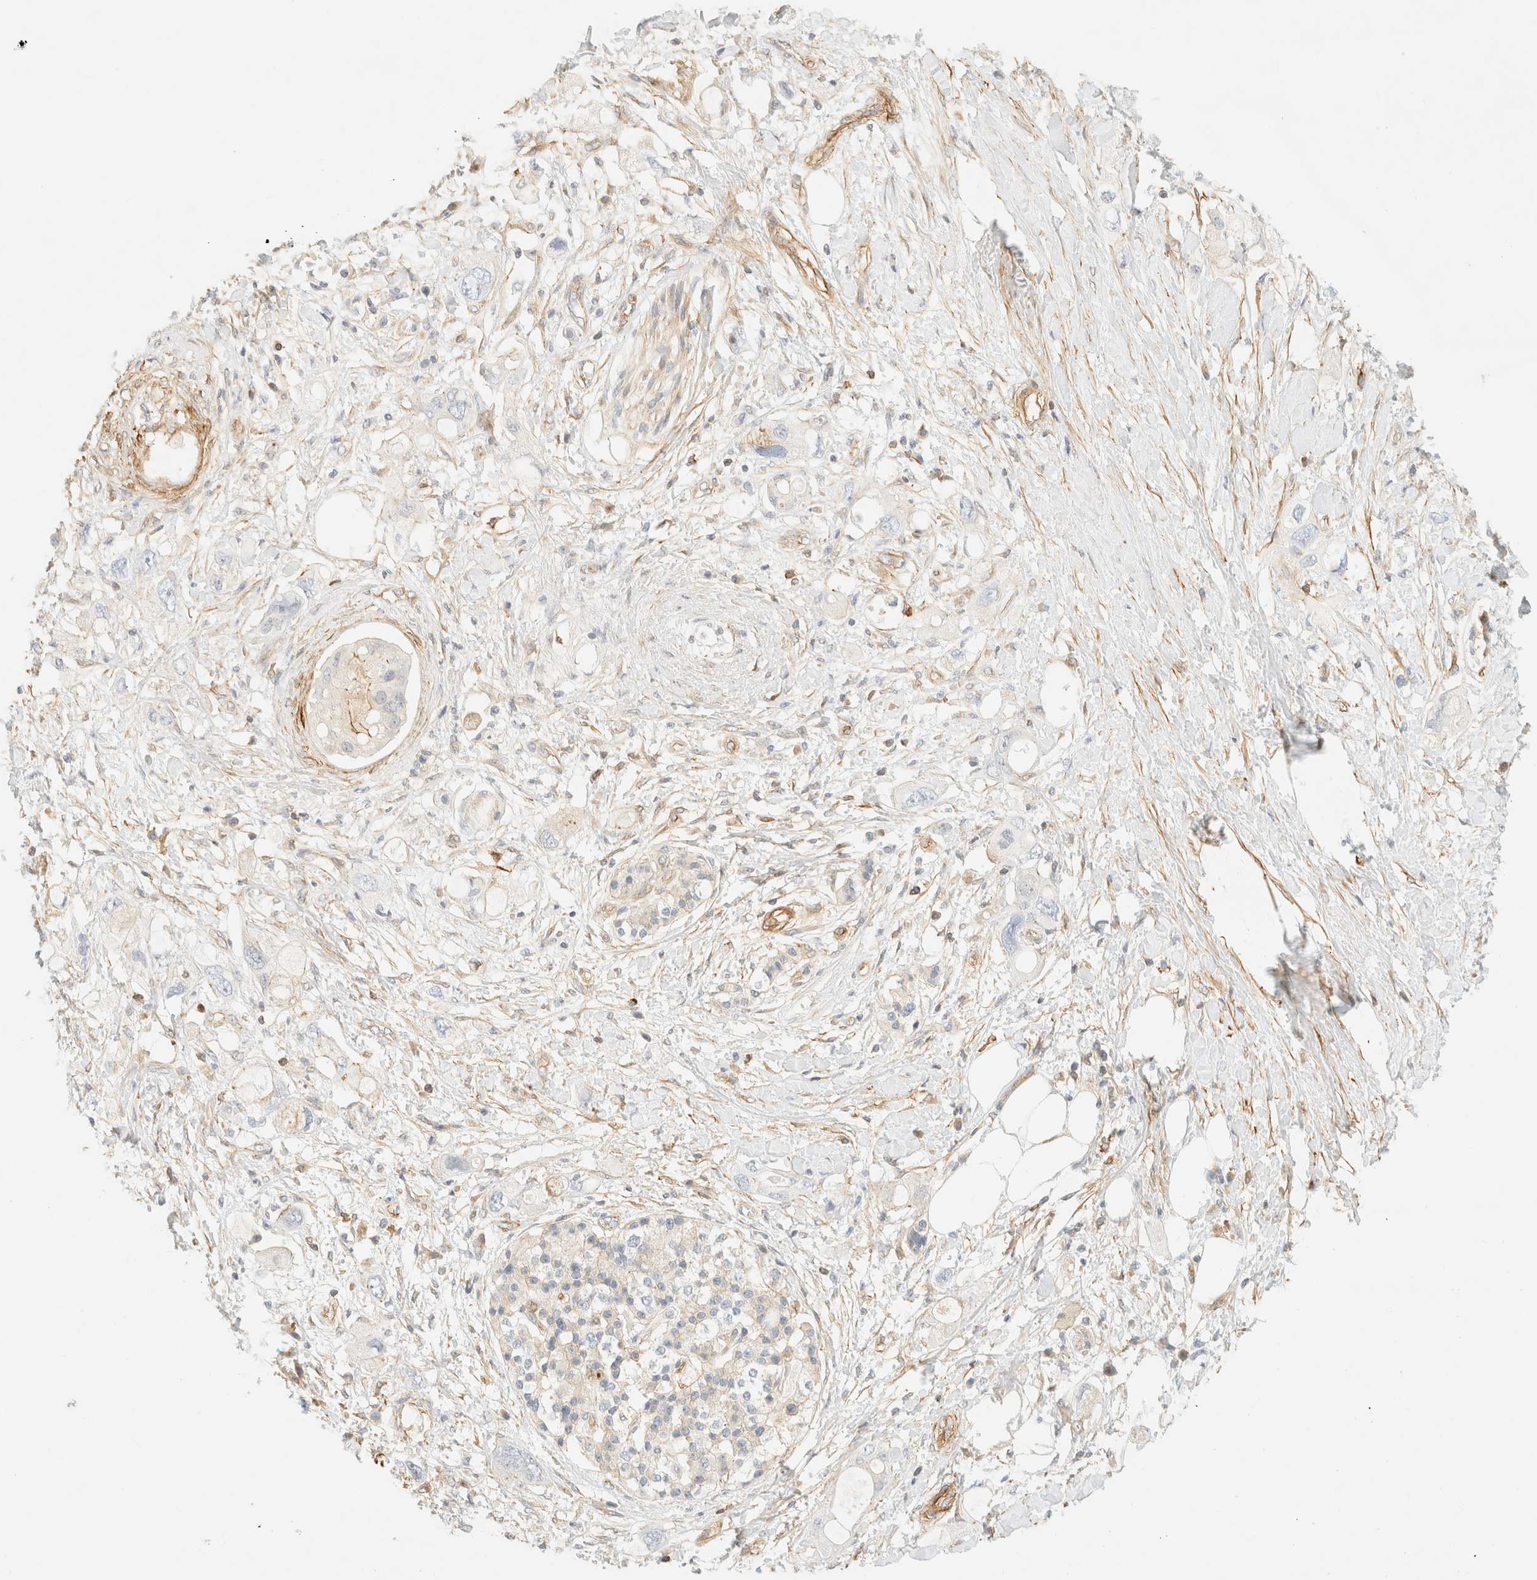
{"staining": {"intensity": "negative", "quantity": "none", "location": "none"}, "tissue": "pancreatic cancer", "cell_type": "Tumor cells", "image_type": "cancer", "snomed": [{"axis": "morphology", "description": "Adenocarcinoma, NOS"}, {"axis": "topography", "description": "Pancreas"}], "caption": "This is an IHC histopathology image of human pancreatic adenocarcinoma. There is no staining in tumor cells.", "gene": "OTOP2", "patient": {"sex": "female", "age": 56}}